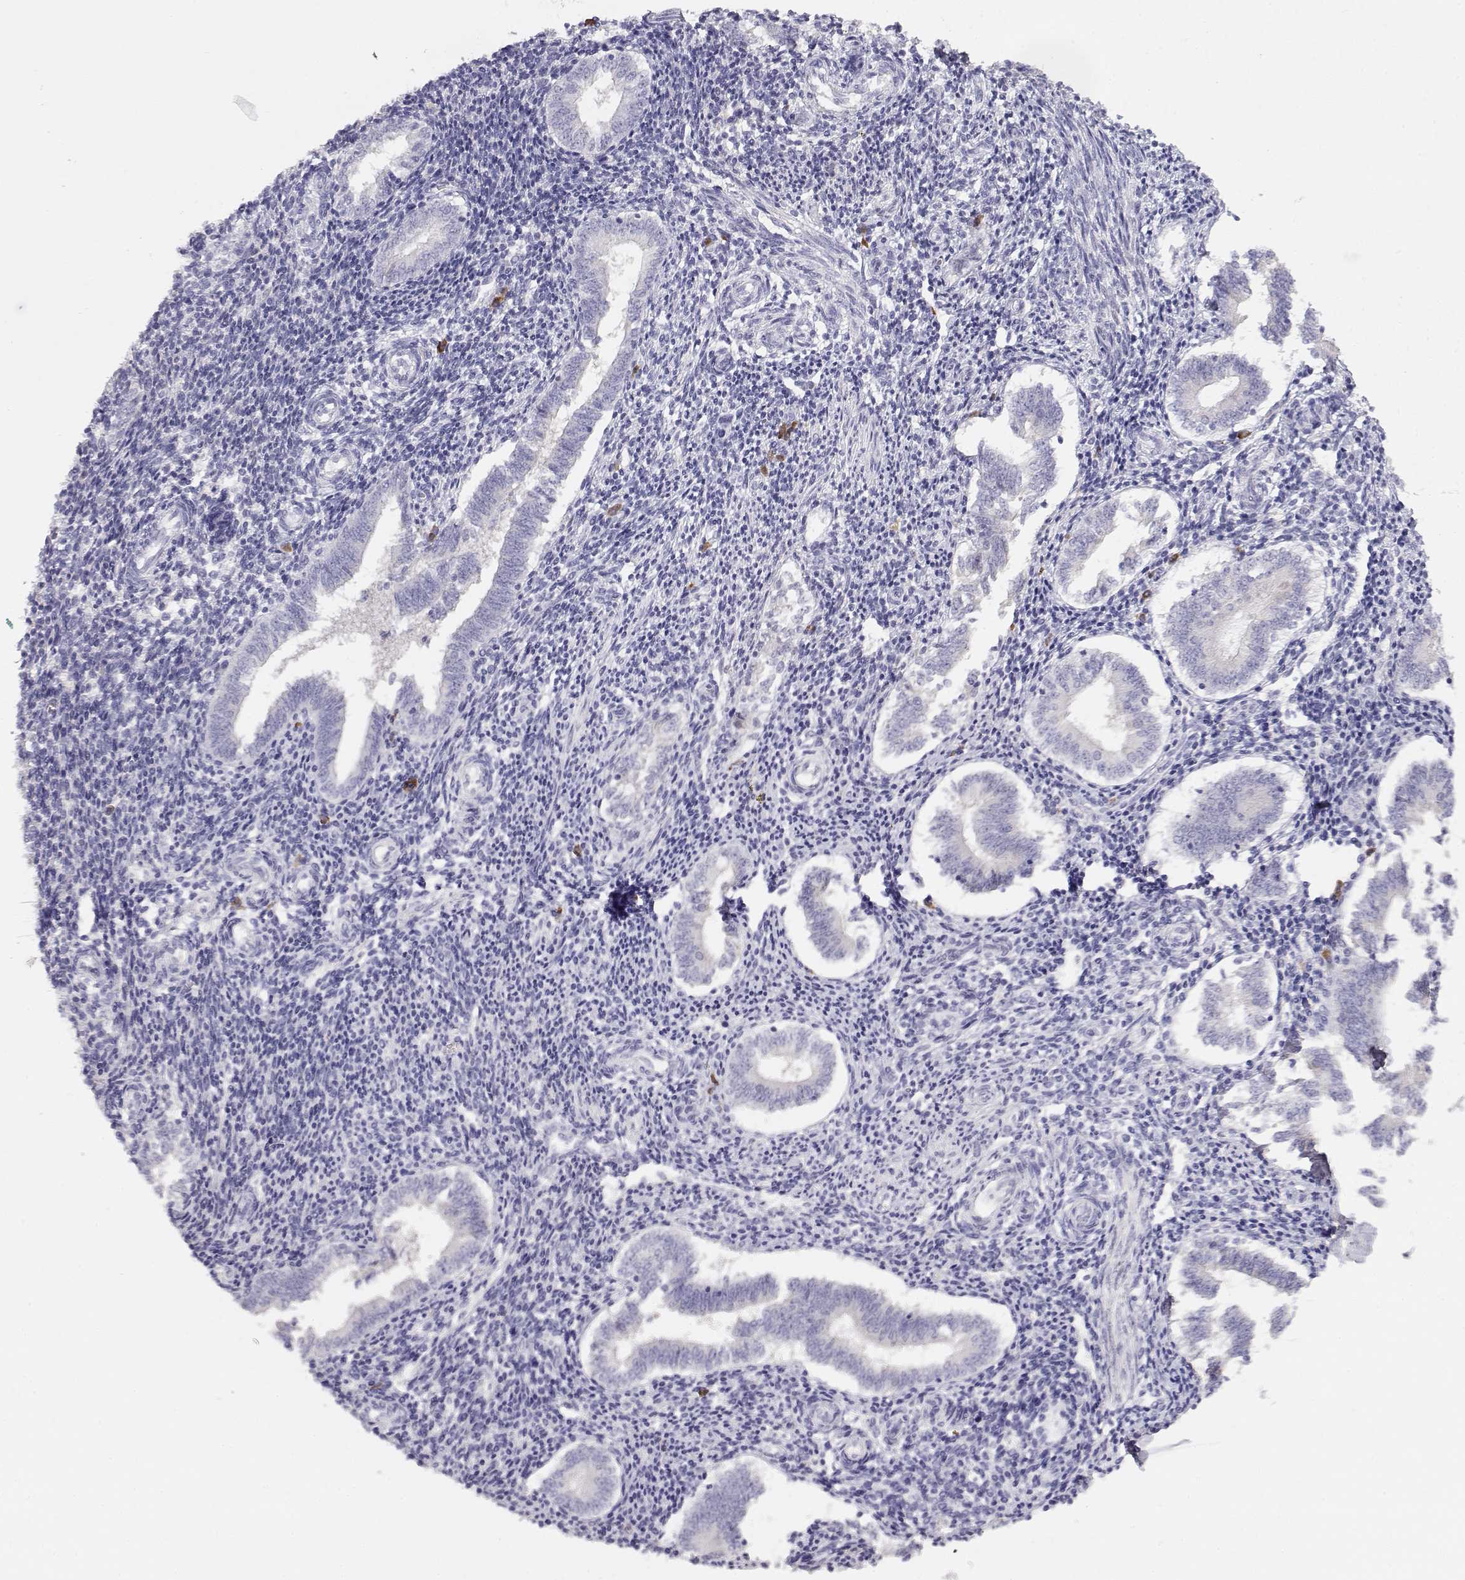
{"staining": {"intensity": "negative", "quantity": "none", "location": "none"}, "tissue": "endometrium", "cell_type": "Cells in endometrial stroma", "image_type": "normal", "snomed": [{"axis": "morphology", "description": "Normal tissue, NOS"}, {"axis": "topography", "description": "Endometrium"}], "caption": "Endometrium stained for a protein using immunohistochemistry exhibits no positivity cells in endometrial stroma.", "gene": "CDHR1", "patient": {"sex": "female", "age": 25}}